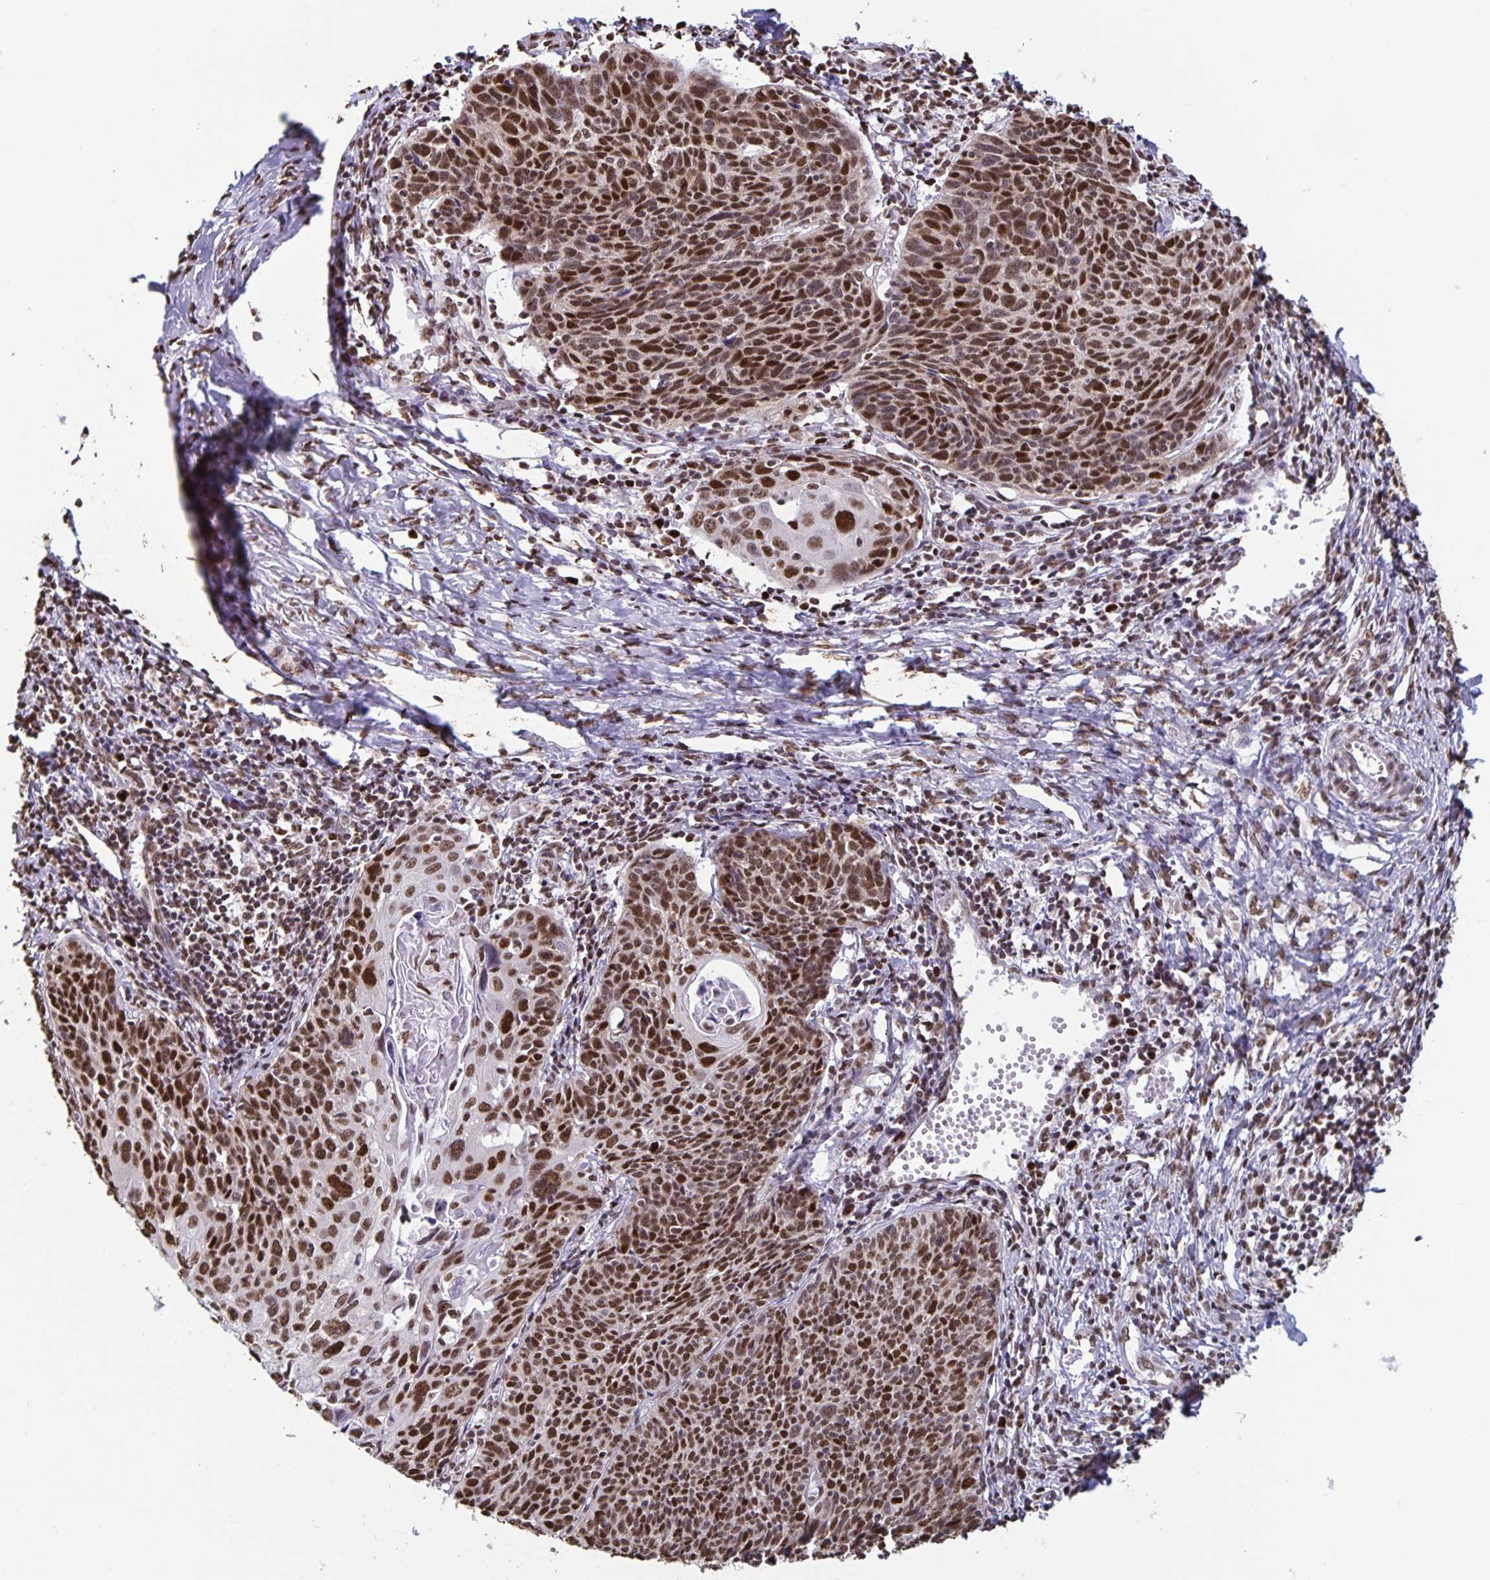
{"staining": {"intensity": "moderate", "quantity": ">75%", "location": "nuclear"}, "tissue": "cervical cancer", "cell_type": "Tumor cells", "image_type": "cancer", "snomed": [{"axis": "morphology", "description": "Squamous cell carcinoma, NOS"}, {"axis": "topography", "description": "Cervix"}], "caption": "Immunohistochemistry (IHC) of cervical squamous cell carcinoma reveals medium levels of moderate nuclear expression in approximately >75% of tumor cells.", "gene": "DUT", "patient": {"sex": "female", "age": 39}}